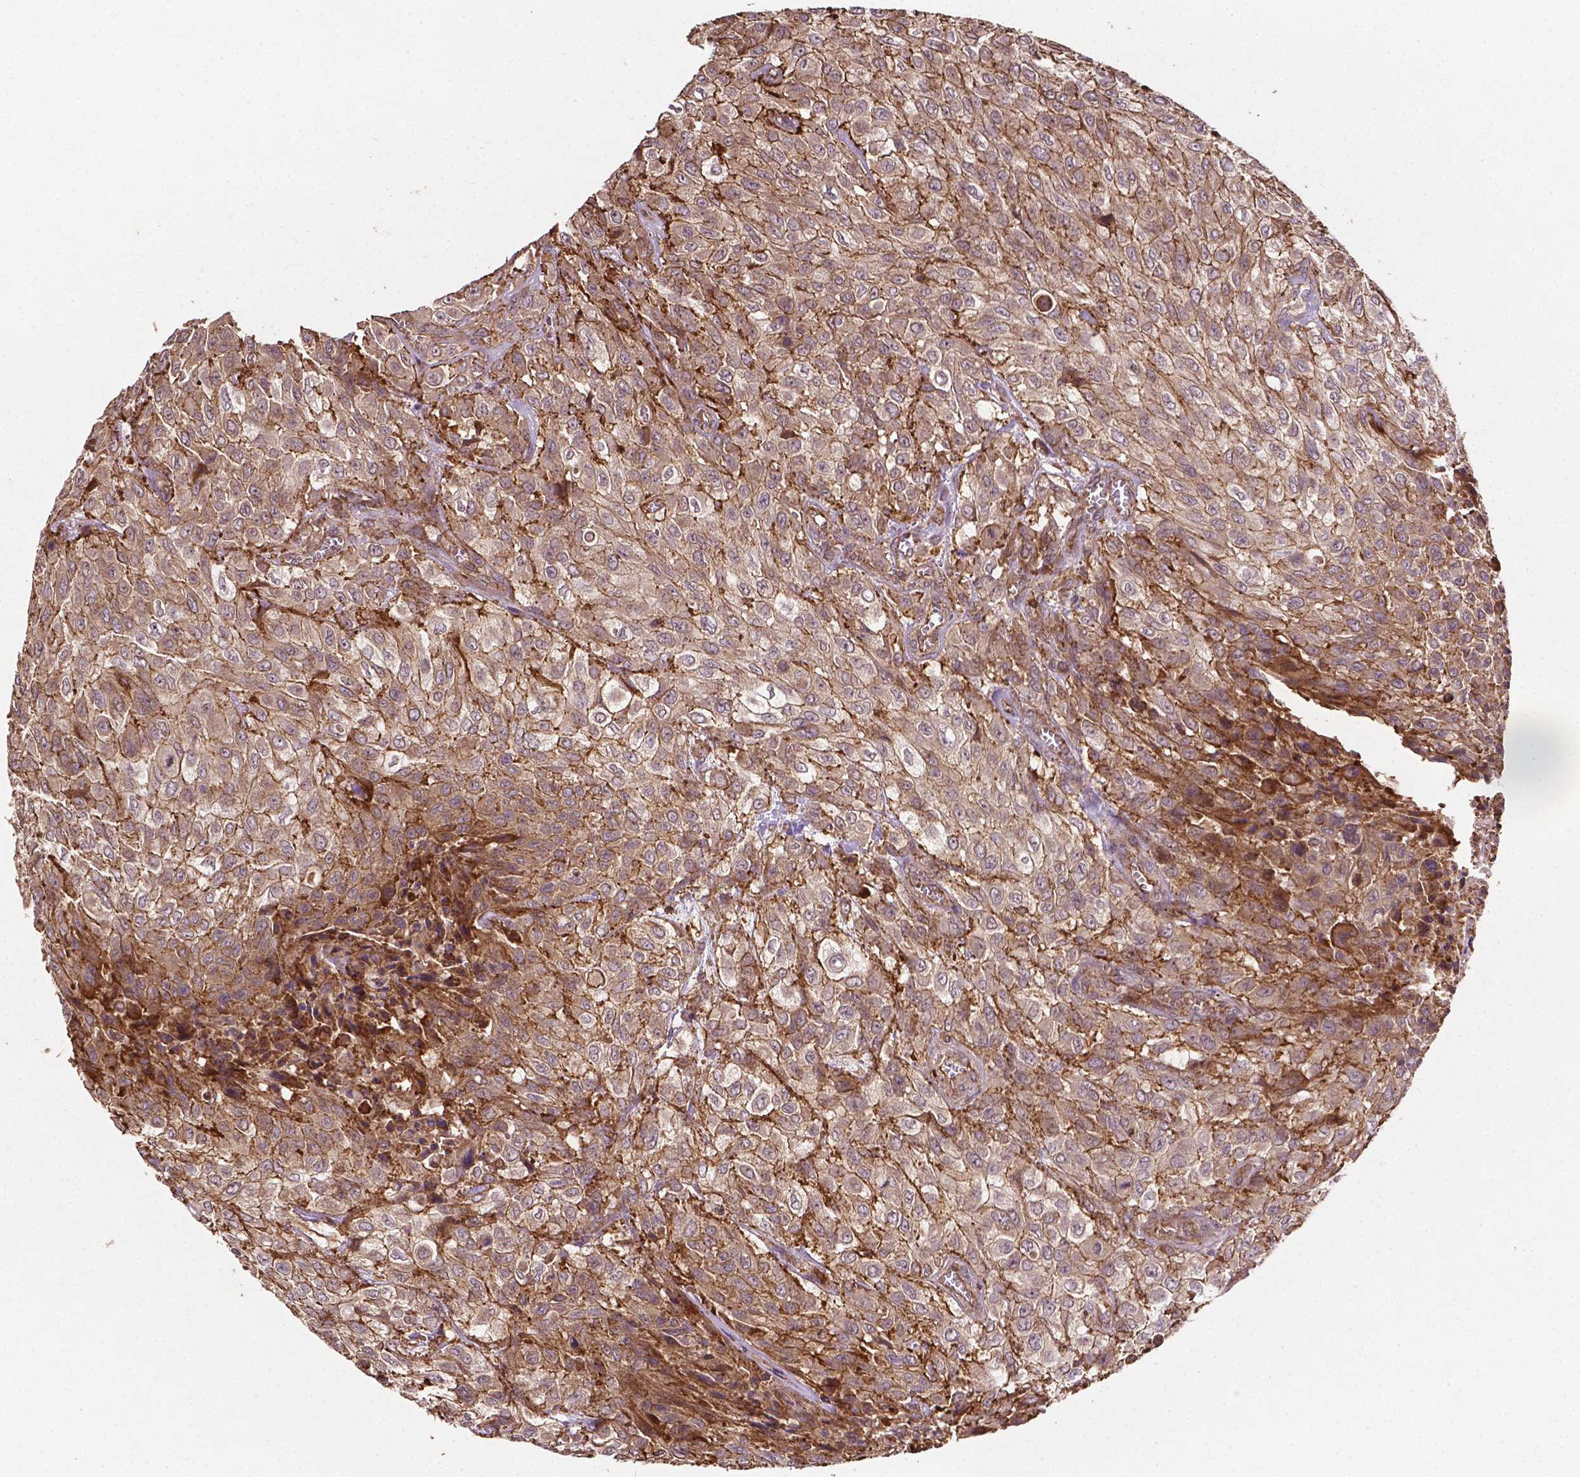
{"staining": {"intensity": "moderate", "quantity": ">75%", "location": "cytoplasmic/membranous"}, "tissue": "urothelial cancer", "cell_type": "Tumor cells", "image_type": "cancer", "snomed": [{"axis": "morphology", "description": "Urothelial carcinoma, High grade"}, {"axis": "topography", "description": "Urinary bladder"}], "caption": "Immunohistochemistry staining of urothelial carcinoma (high-grade), which displays medium levels of moderate cytoplasmic/membranous positivity in about >75% of tumor cells indicating moderate cytoplasmic/membranous protein positivity. The staining was performed using DAB (3,3'-diaminobenzidine) (brown) for protein detection and nuclei were counterstained in hematoxylin (blue).", "gene": "ZMYND19", "patient": {"sex": "male", "age": 57}}